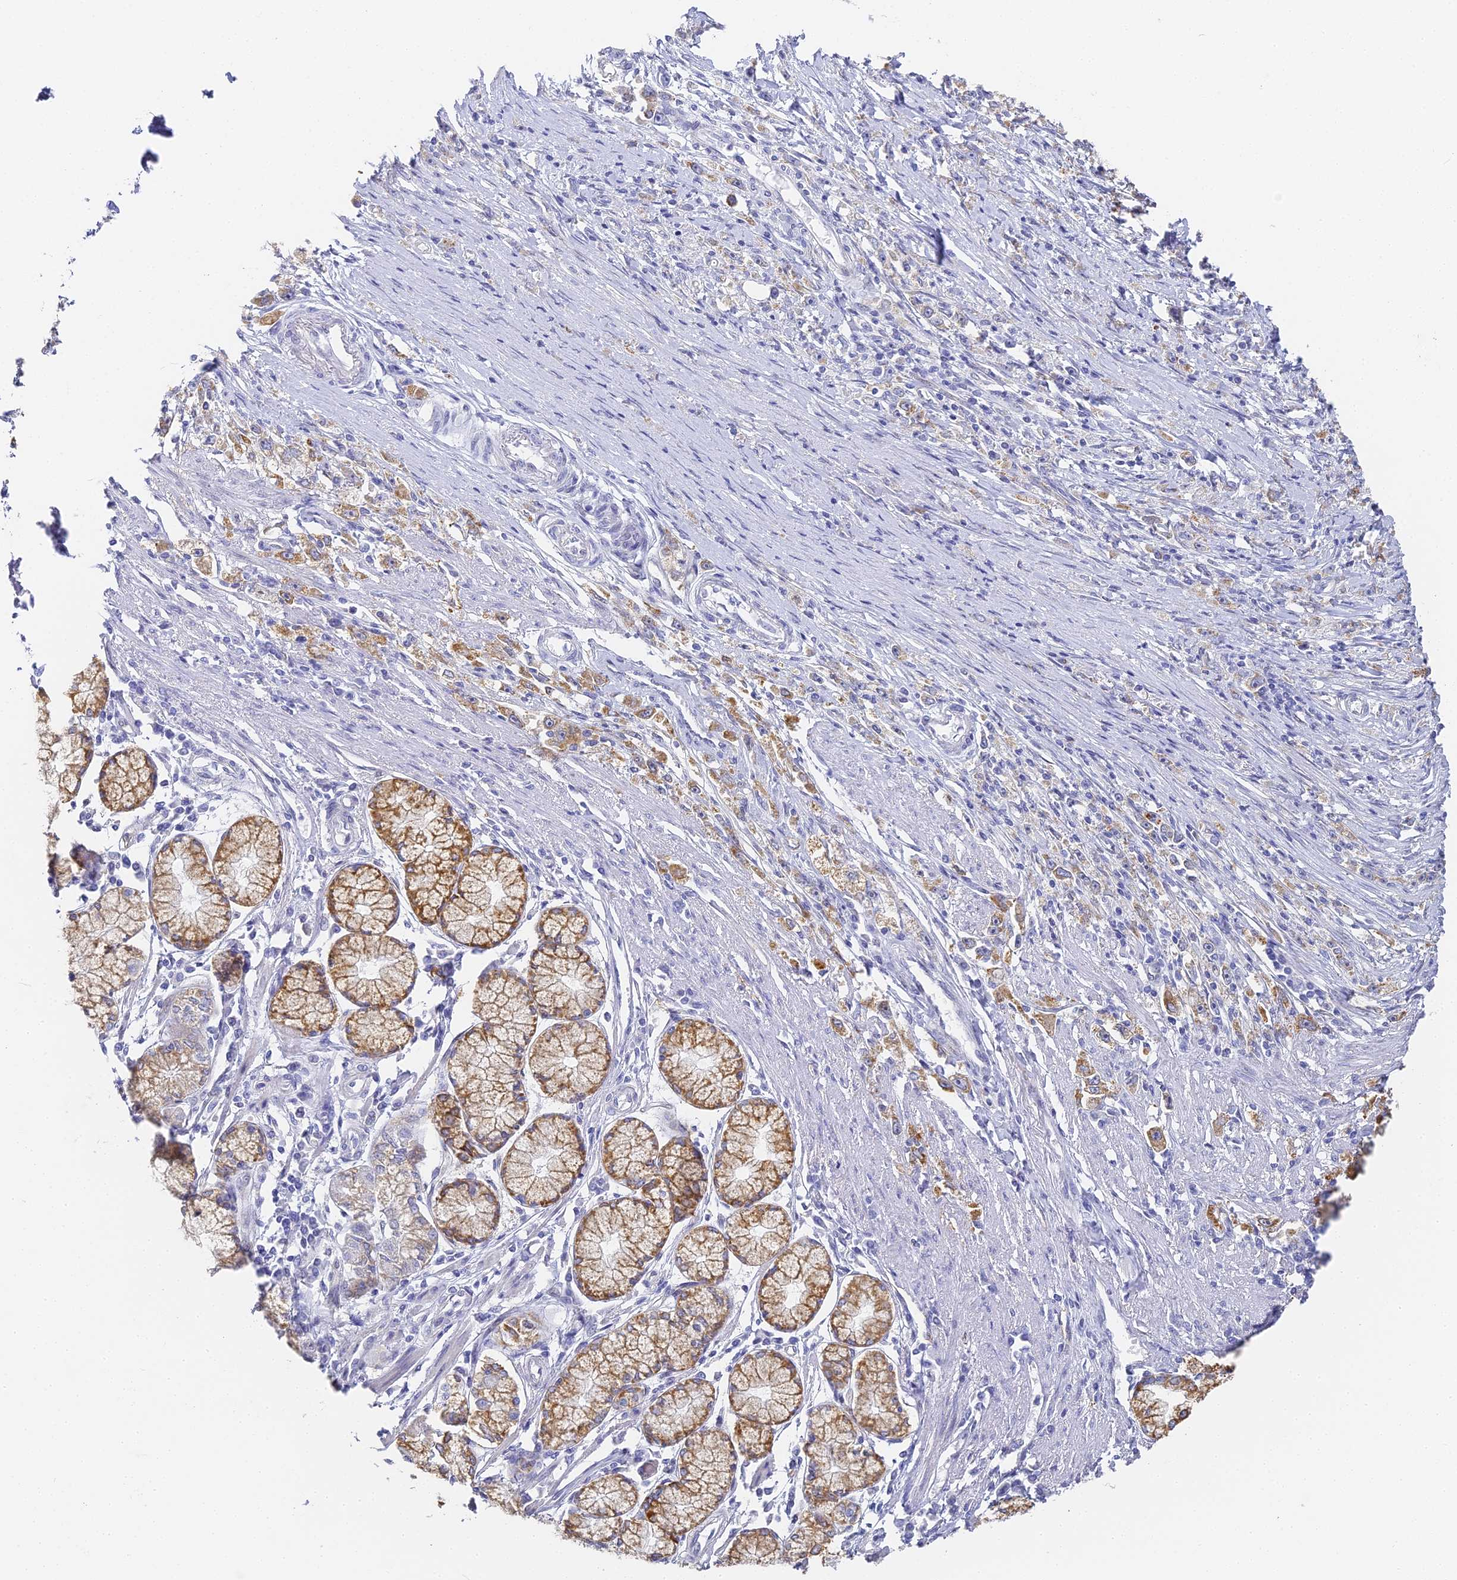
{"staining": {"intensity": "moderate", "quantity": ">75%", "location": "cytoplasmic/membranous"}, "tissue": "stomach cancer", "cell_type": "Tumor cells", "image_type": "cancer", "snomed": [{"axis": "morphology", "description": "Adenocarcinoma, NOS"}, {"axis": "topography", "description": "Stomach"}], "caption": "A photomicrograph of stomach cancer (adenocarcinoma) stained for a protein exhibits moderate cytoplasmic/membranous brown staining in tumor cells.", "gene": "GJA1", "patient": {"sex": "female", "age": 59}}